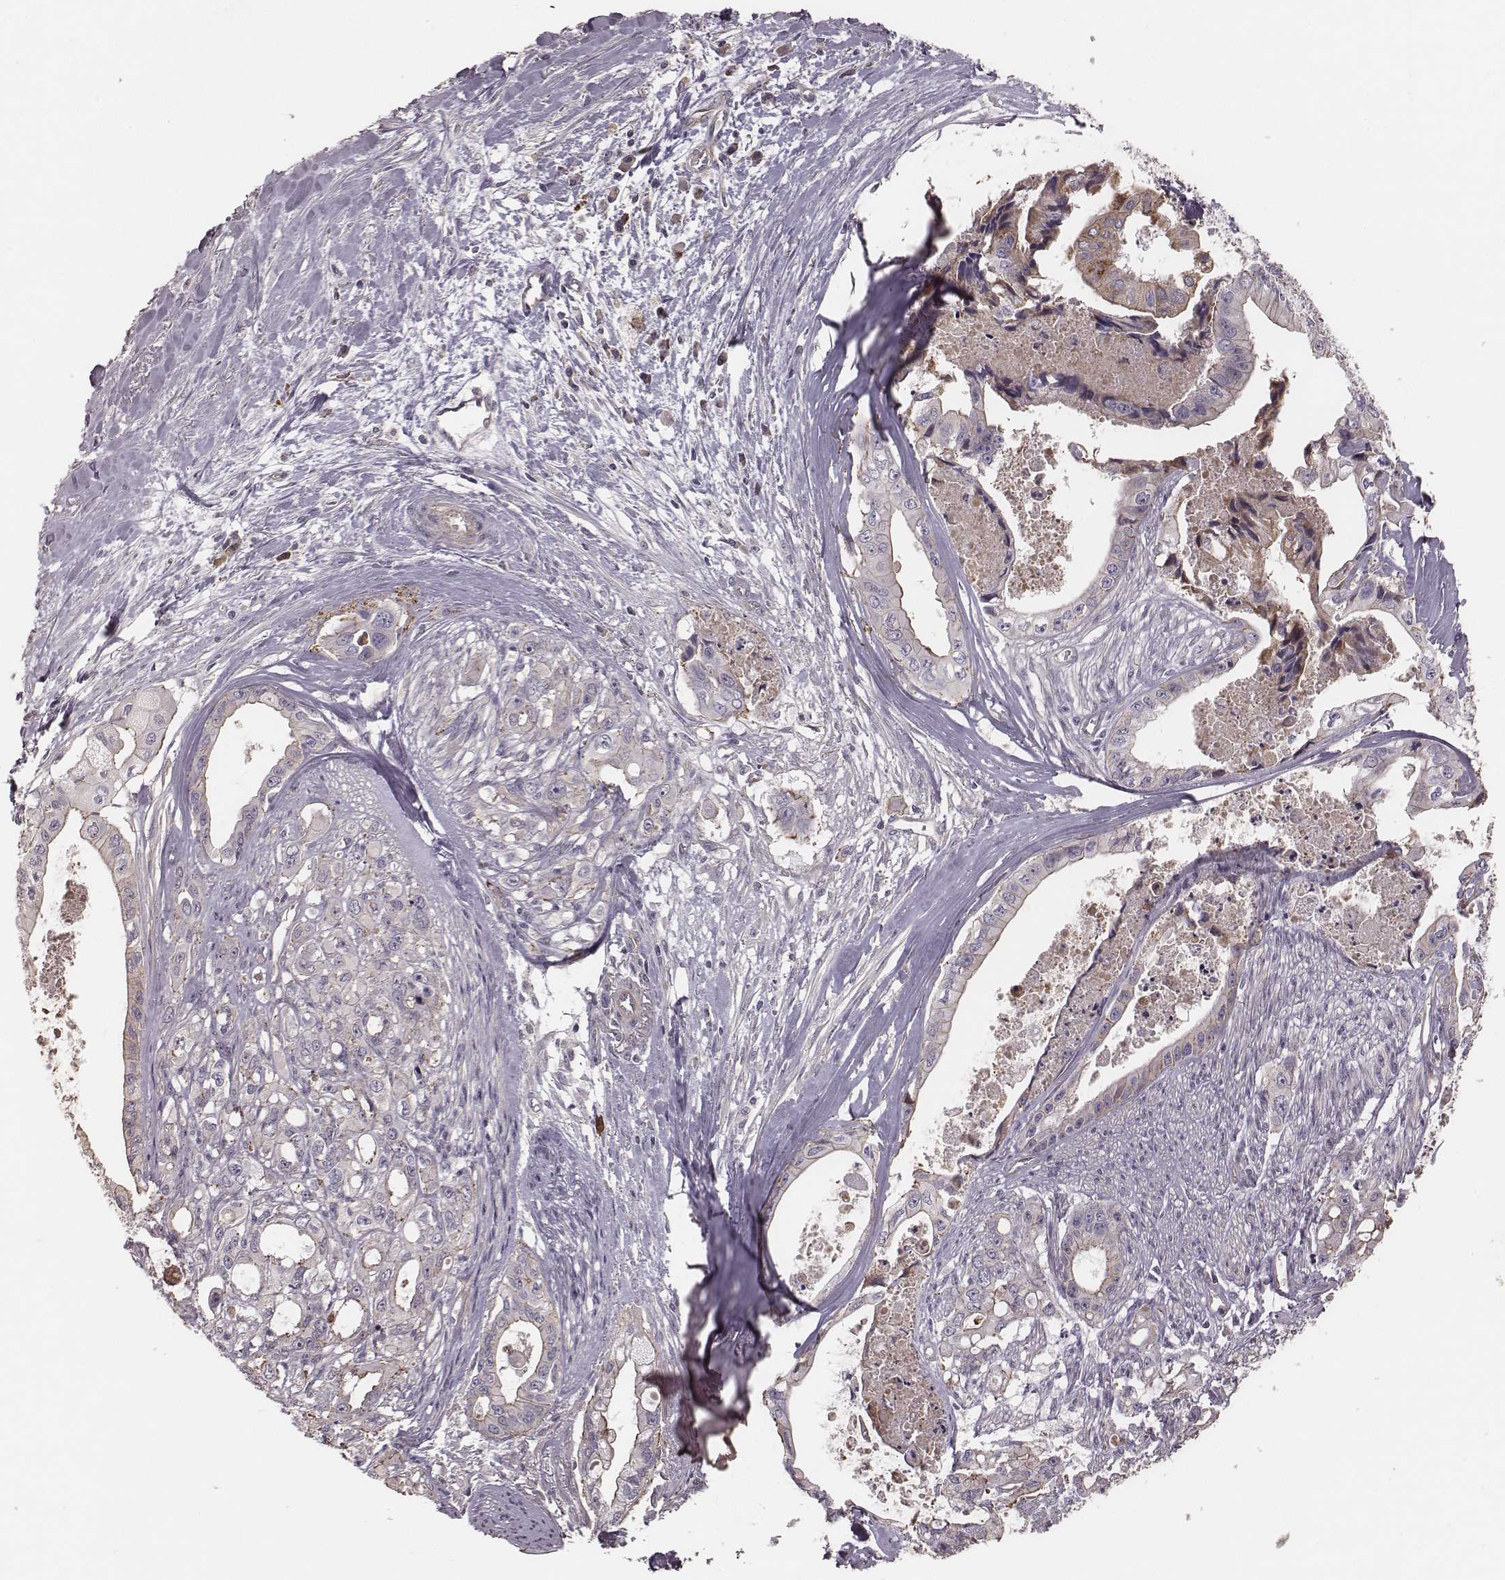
{"staining": {"intensity": "negative", "quantity": "none", "location": "none"}, "tissue": "pancreatic cancer", "cell_type": "Tumor cells", "image_type": "cancer", "snomed": [{"axis": "morphology", "description": "Adenocarcinoma, NOS"}, {"axis": "topography", "description": "Pancreas"}], "caption": "This is an immunohistochemistry photomicrograph of pancreatic adenocarcinoma. There is no positivity in tumor cells.", "gene": "OTOGL", "patient": {"sex": "male", "age": 60}}